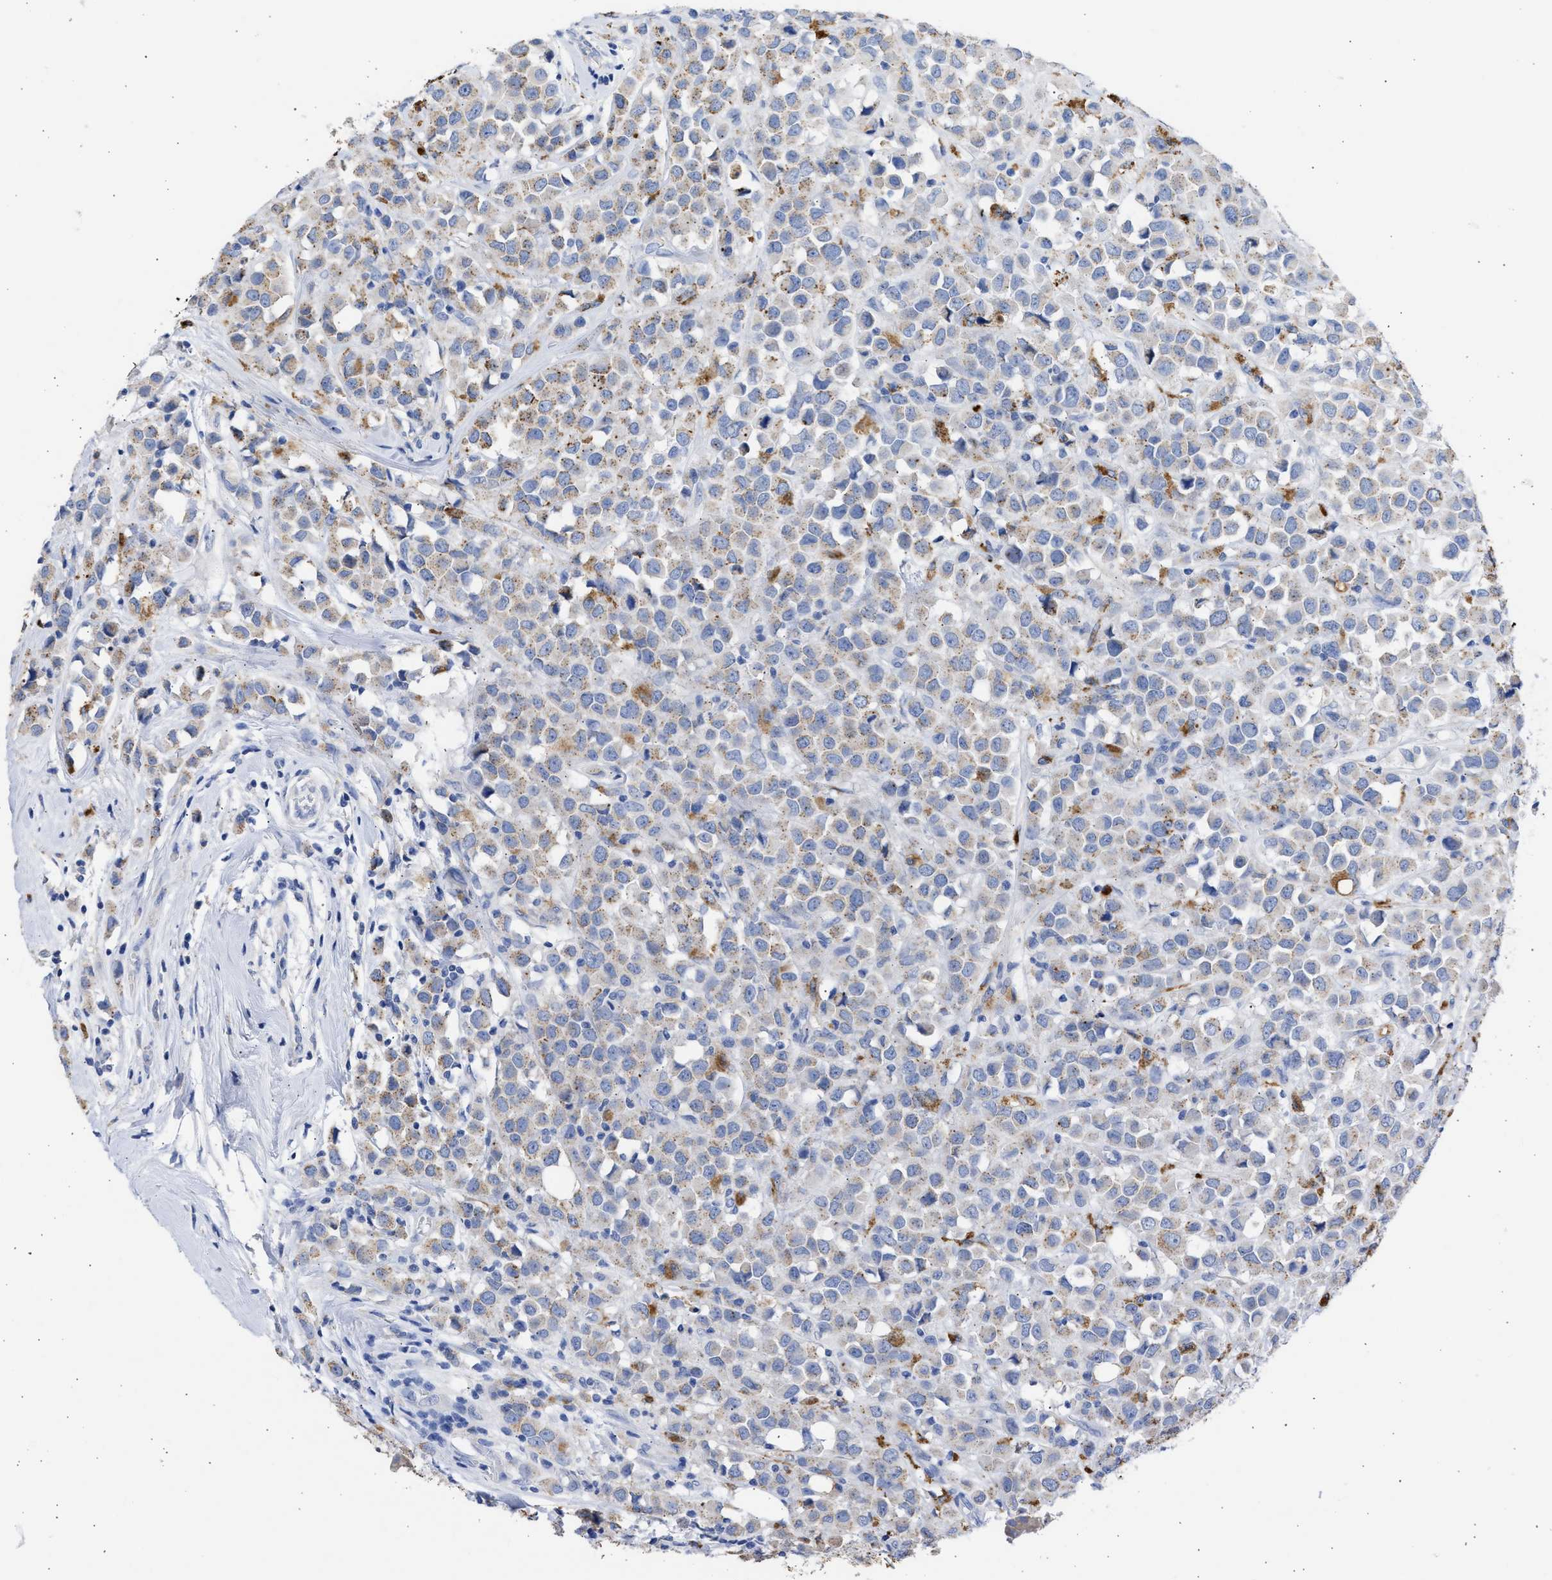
{"staining": {"intensity": "moderate", "quantity": "<25%", "location": "cytoplasmic/membranous"}, "tissue": "breast cancer", "cell_type": "Tumor cells", "image_type": "cancer", "snomed": [{"axis": "morphology", "description": "Duct carcinoma"}, {"axis": "topography", "description": "Breast"}], "caption": "A brown stain highlights moderate cytoplasmic/membranous expression of a protein in human breast cancer tumor cells.", "gene": "RSPH1", "patient": {"sex": "female", "age": 61}}